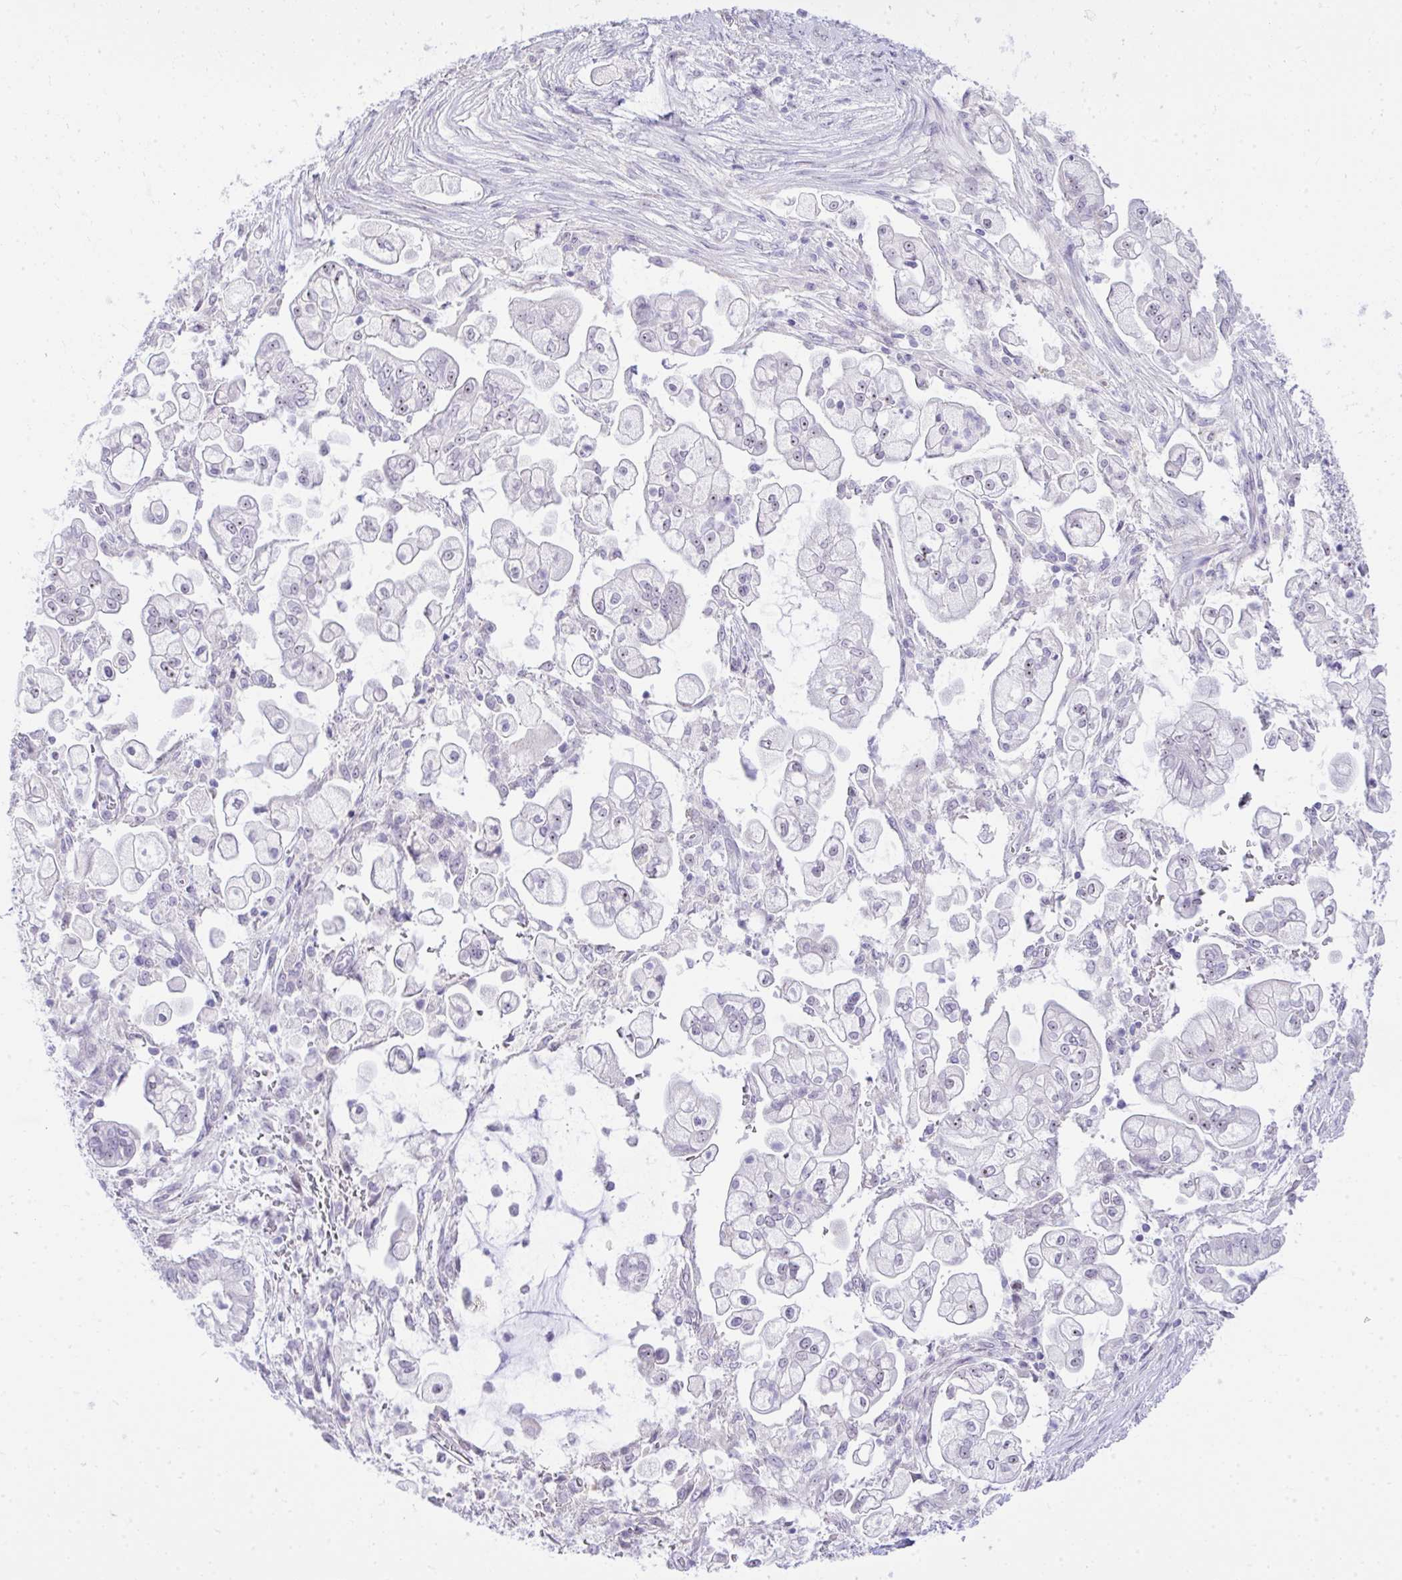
{"staining": {"intensity": "negative", "quantity": "none", "location": "none"}, "tissue": "pancreatic cancer", "cell_type": "Tumor cells", "image_type": "cancer", "snomed": [{"axis": "morphology", "description": "Adenocarcinoma, NOS"}, {"axis": "topography", "description": "Pancreas"}], "caption": "This is an immunohistochemistry micrograph of human pancreatic cancer. There is no expression in tumor cells.", "gene": "EID3", "patient": {"sex": "female", "age": 69}}